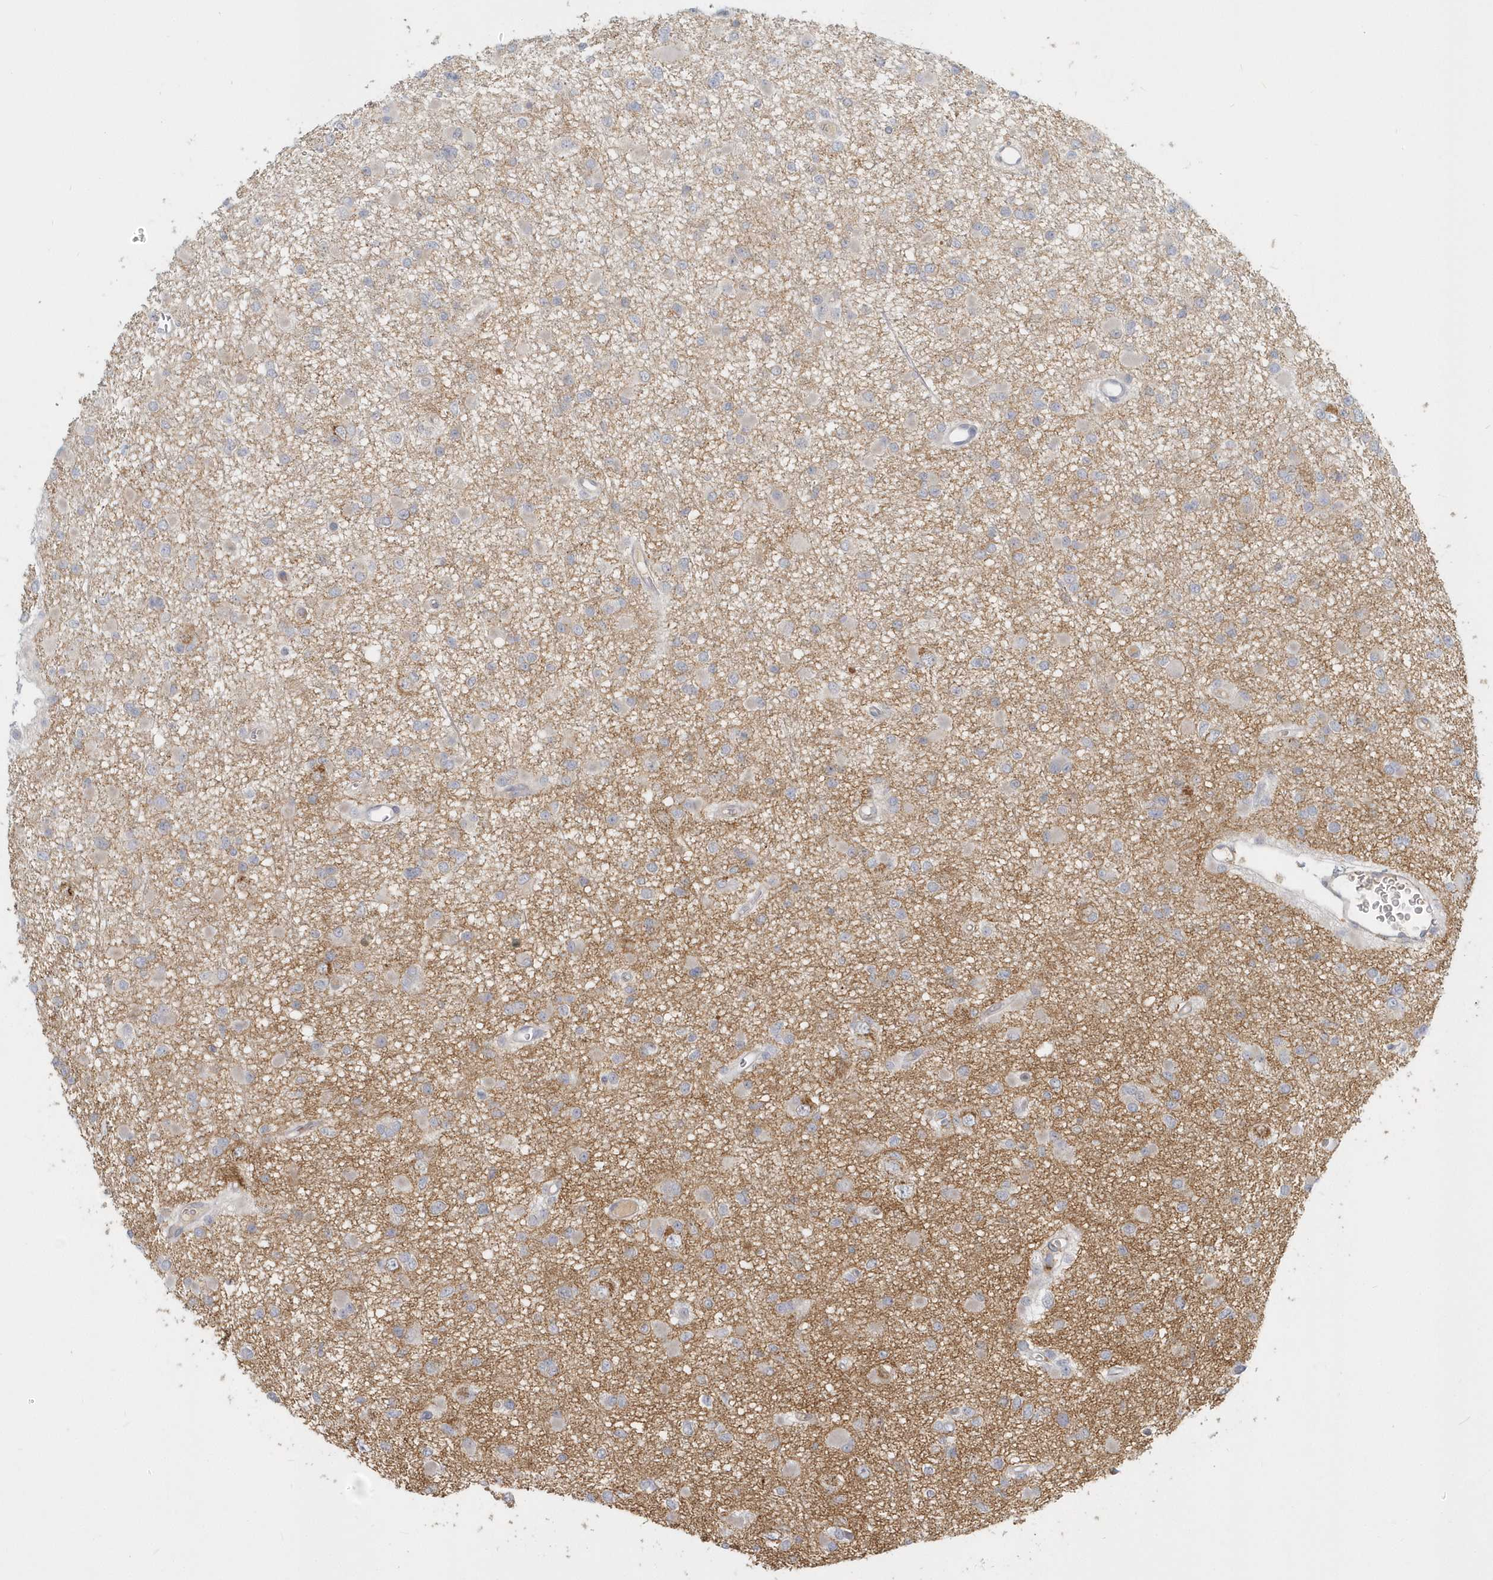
{"staining": {"intensity": "weak", "quantity": "<25%", "location": "cytoplasmic/membranous"}, "tissue": "glioma", "cell_type": "Tumor cells", "image_type": "cancer", "snomed": [{"axis": "morphology", "description": "Glioma, malignant, Low grade"}, {"axis": "topography", "description": "Brain"}], "caption": "High magnification brightfield microscopy of glioma stained with DAB (brown) and counterstained with hematoxylin (blue): tumor cells show no significant staining.", "gene": "NAPB", "patient": {"sex": "female", "age": 22}}